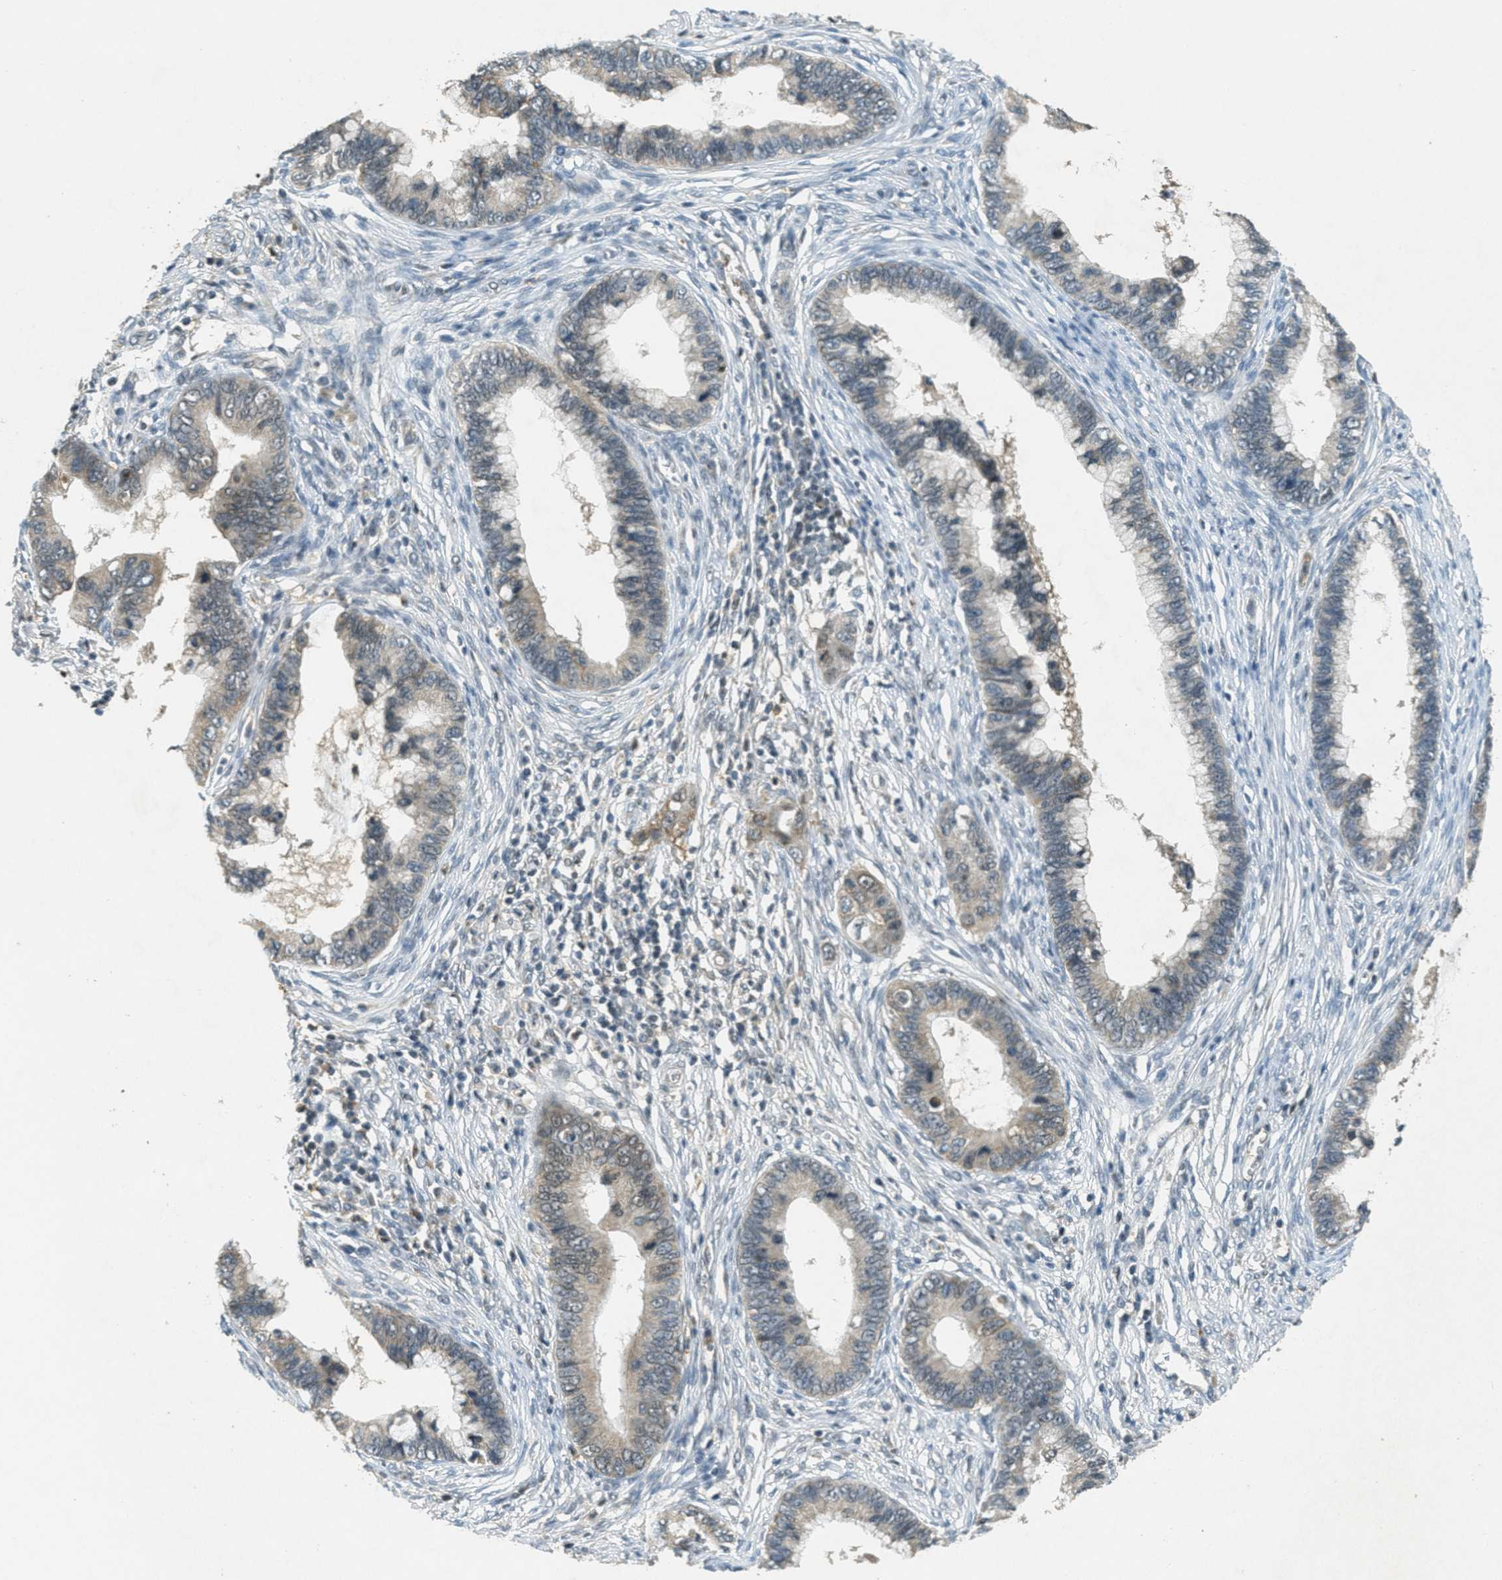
{"staining": {"intensity": "weak", "quantity": "<25%", "location": "cytoplasmic/membranous"}, "tissue": "cervical cancer", "cell_type": "Tumor cells", "image_type": "cancer", "snomed": [{"axis": "morphology", "description": "Adenocarcinoma, NOS"}, {"axis": "topography", "description": "Cervix"}], "caption": "Human cervical adenocarcinoma stained for a protein using IHC reveals no positivity in tumor cells.", "gene": "TCF20", "patient": {"sex": "female", "age": 44}}